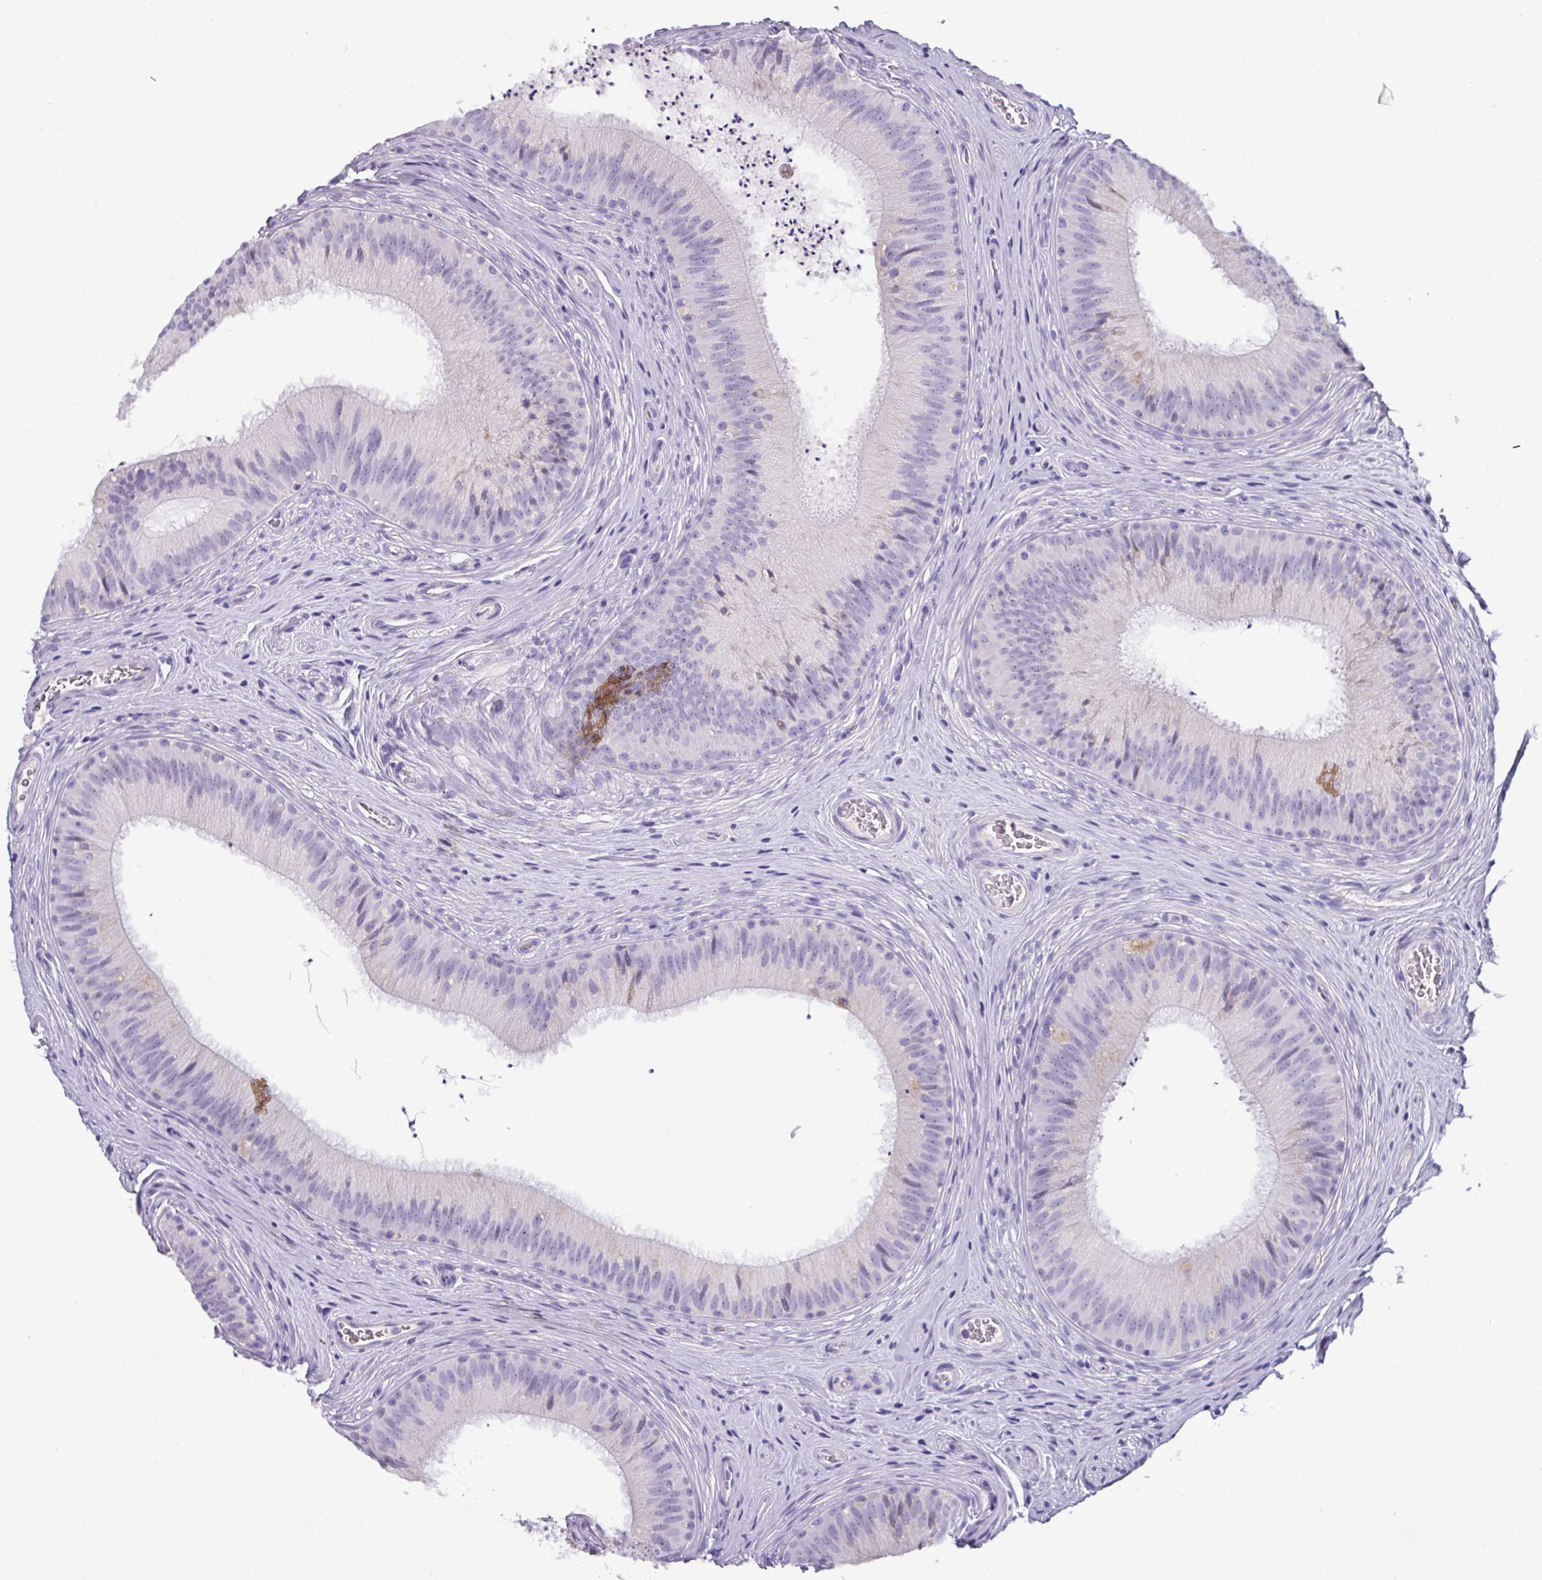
{"staining": {"intensity": "negative", "quantity": "none", "location": "none"}, "tissue": "epididymis", "cell_type": "Glandular cells", "image_type": "normal", "snomed": [{"axis": "morphology", "description": "Normal tissue, NOS"}, {"axis": "topography", "description": "Epididymis"}], "caption": "High magnification brightfield microscopy of benign epididymis stained with DAB (brown) and counterstained with hematoxylin (blue): glandular cells show no significant expression. Nuclei are stained in blue.", "gene": "MT", "patient": {"sex": "male", "age": 24}}